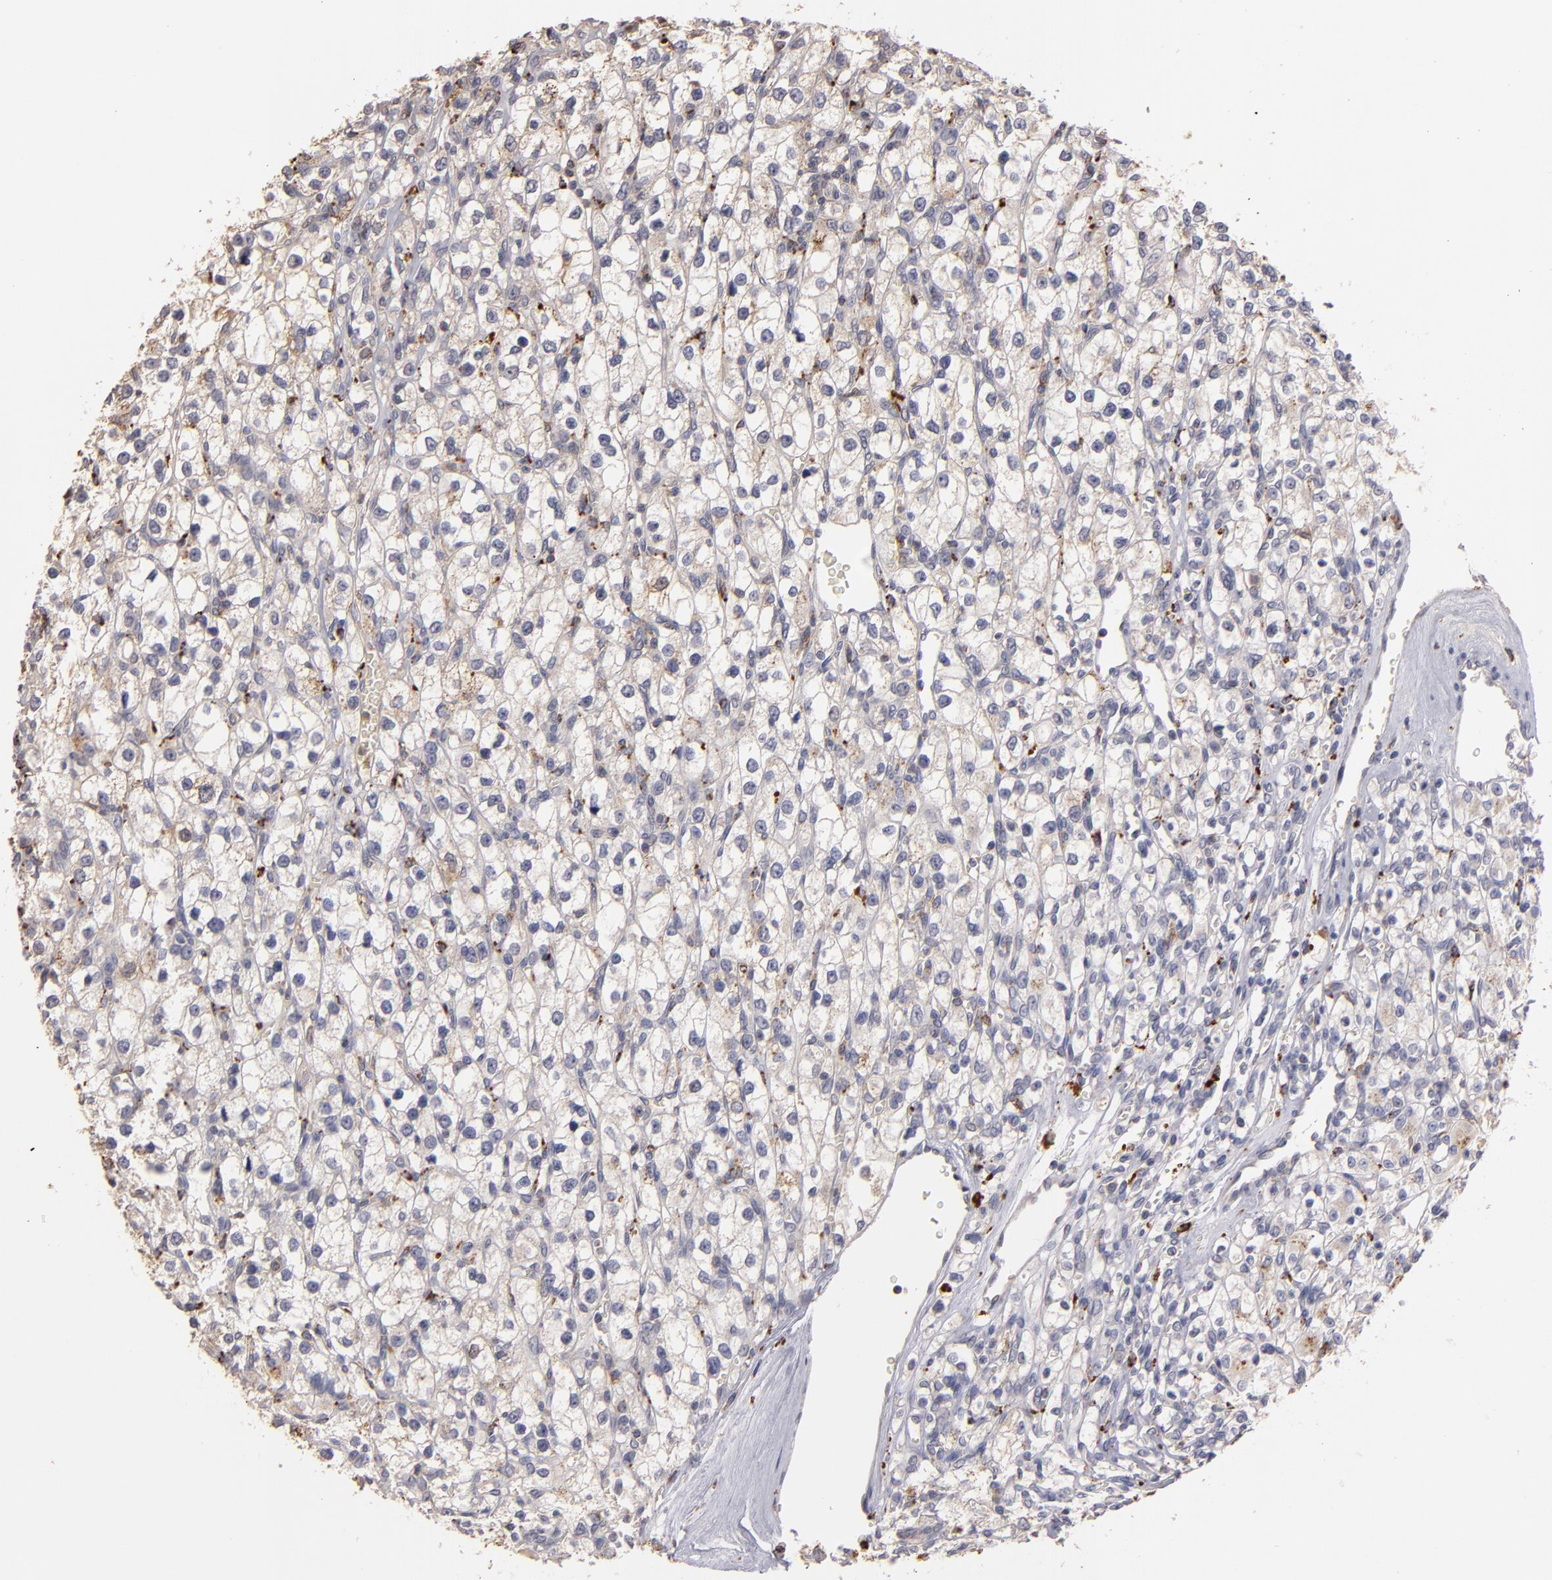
{"staining": {"intensity": "weak", "quantity": ">75%", "location": "cytoplasmic/membranous"}, "tissue": "renal cancer", "cell_type": "Tumor cells", "image_type": "cancer", "snomed": [{"axis": "morphology", "description": "Adenocarcinoma, NOS"}, {"axis": "topography", "description": "Kidney"}], "caption": "Human adenocarcinoma (renal) stained for a protein (brown) exhibits weak cytoplasmic/membranous positive expression in about >75% of tumor cells.", "gene": "TRAF1", "patient": {"sex": "female", "age": 62}}